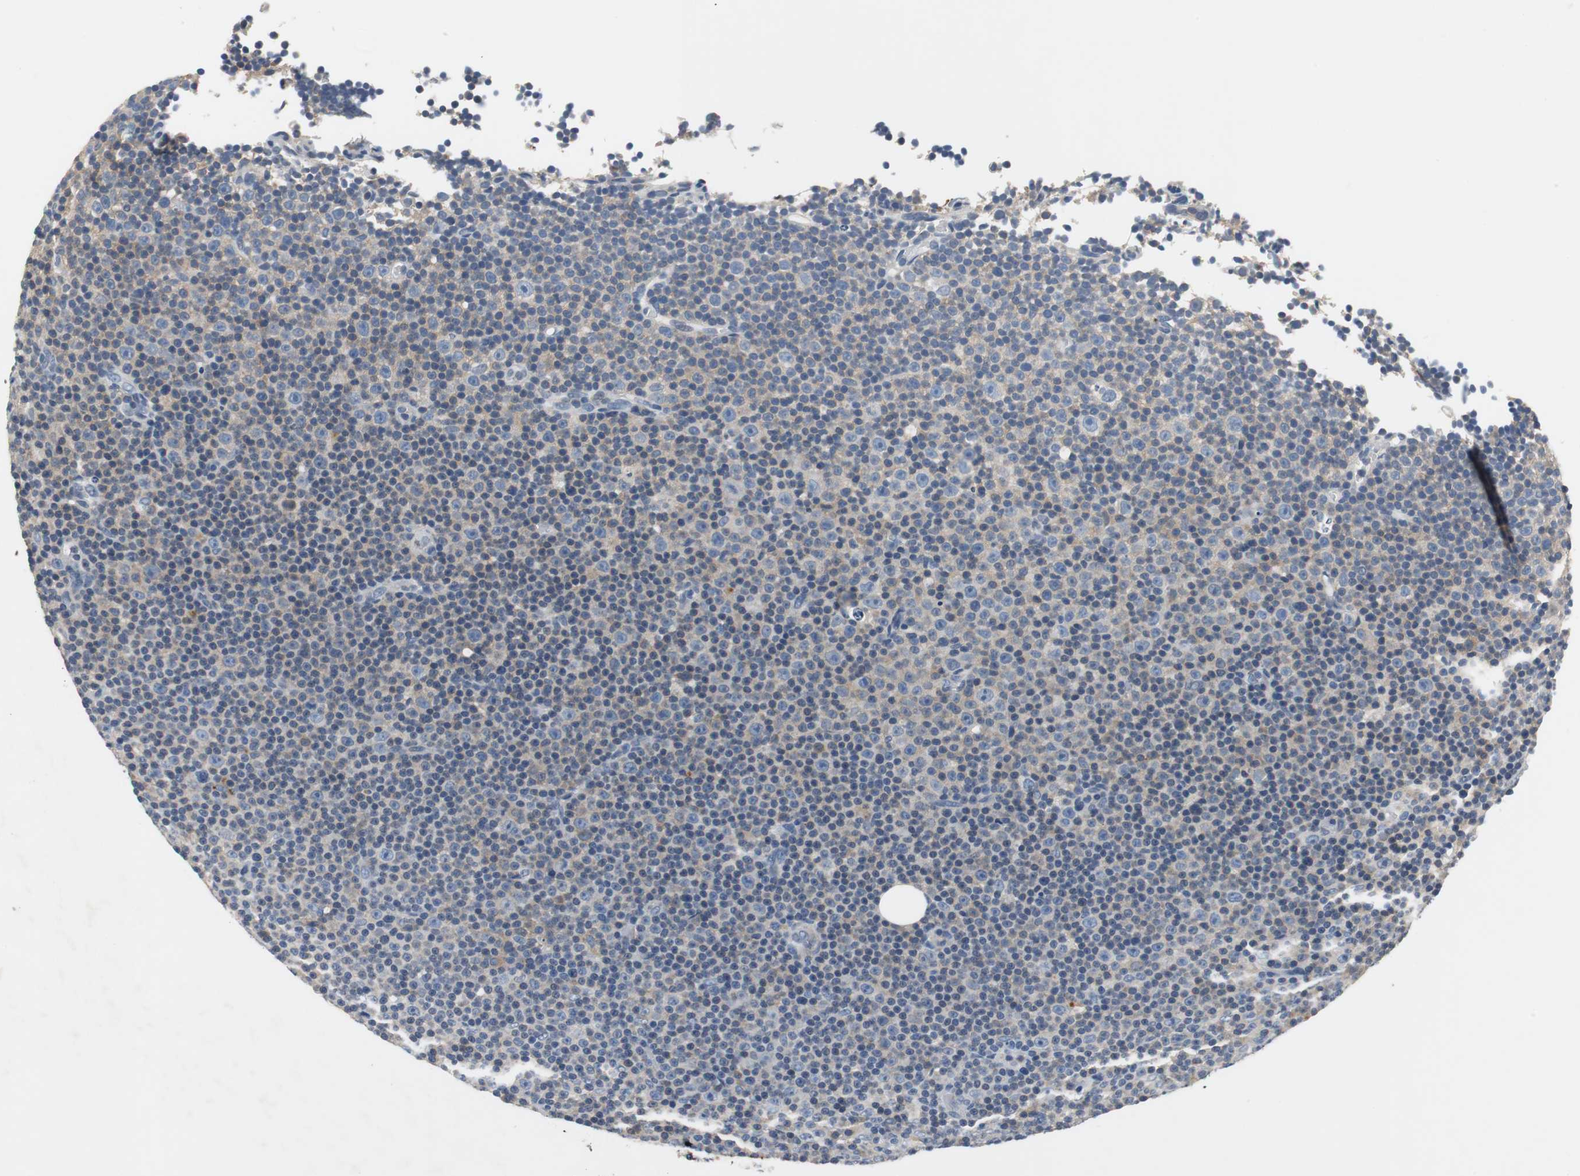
{"staining": {"intensity": "weak", "quantity": "25%-75%", "location": "cytoplasmic/membranous"}, "tissue": "lymphoma", "cell_type": "Tumor cells", "image_type": "cancer", "snomed": [{"axis": "morphology", "description": "Malignant lymphoma, non-Hodgkin's type, Low grade"}, {"axis": "topography", "description": "Lymph node"}], "caption": "Lymphoma stained for a protein shows weak cytoplasmic/membranous positivity in tumor cells.", "gene": "SLC19A2", "patient": {"sex": "female", "age": 67}}